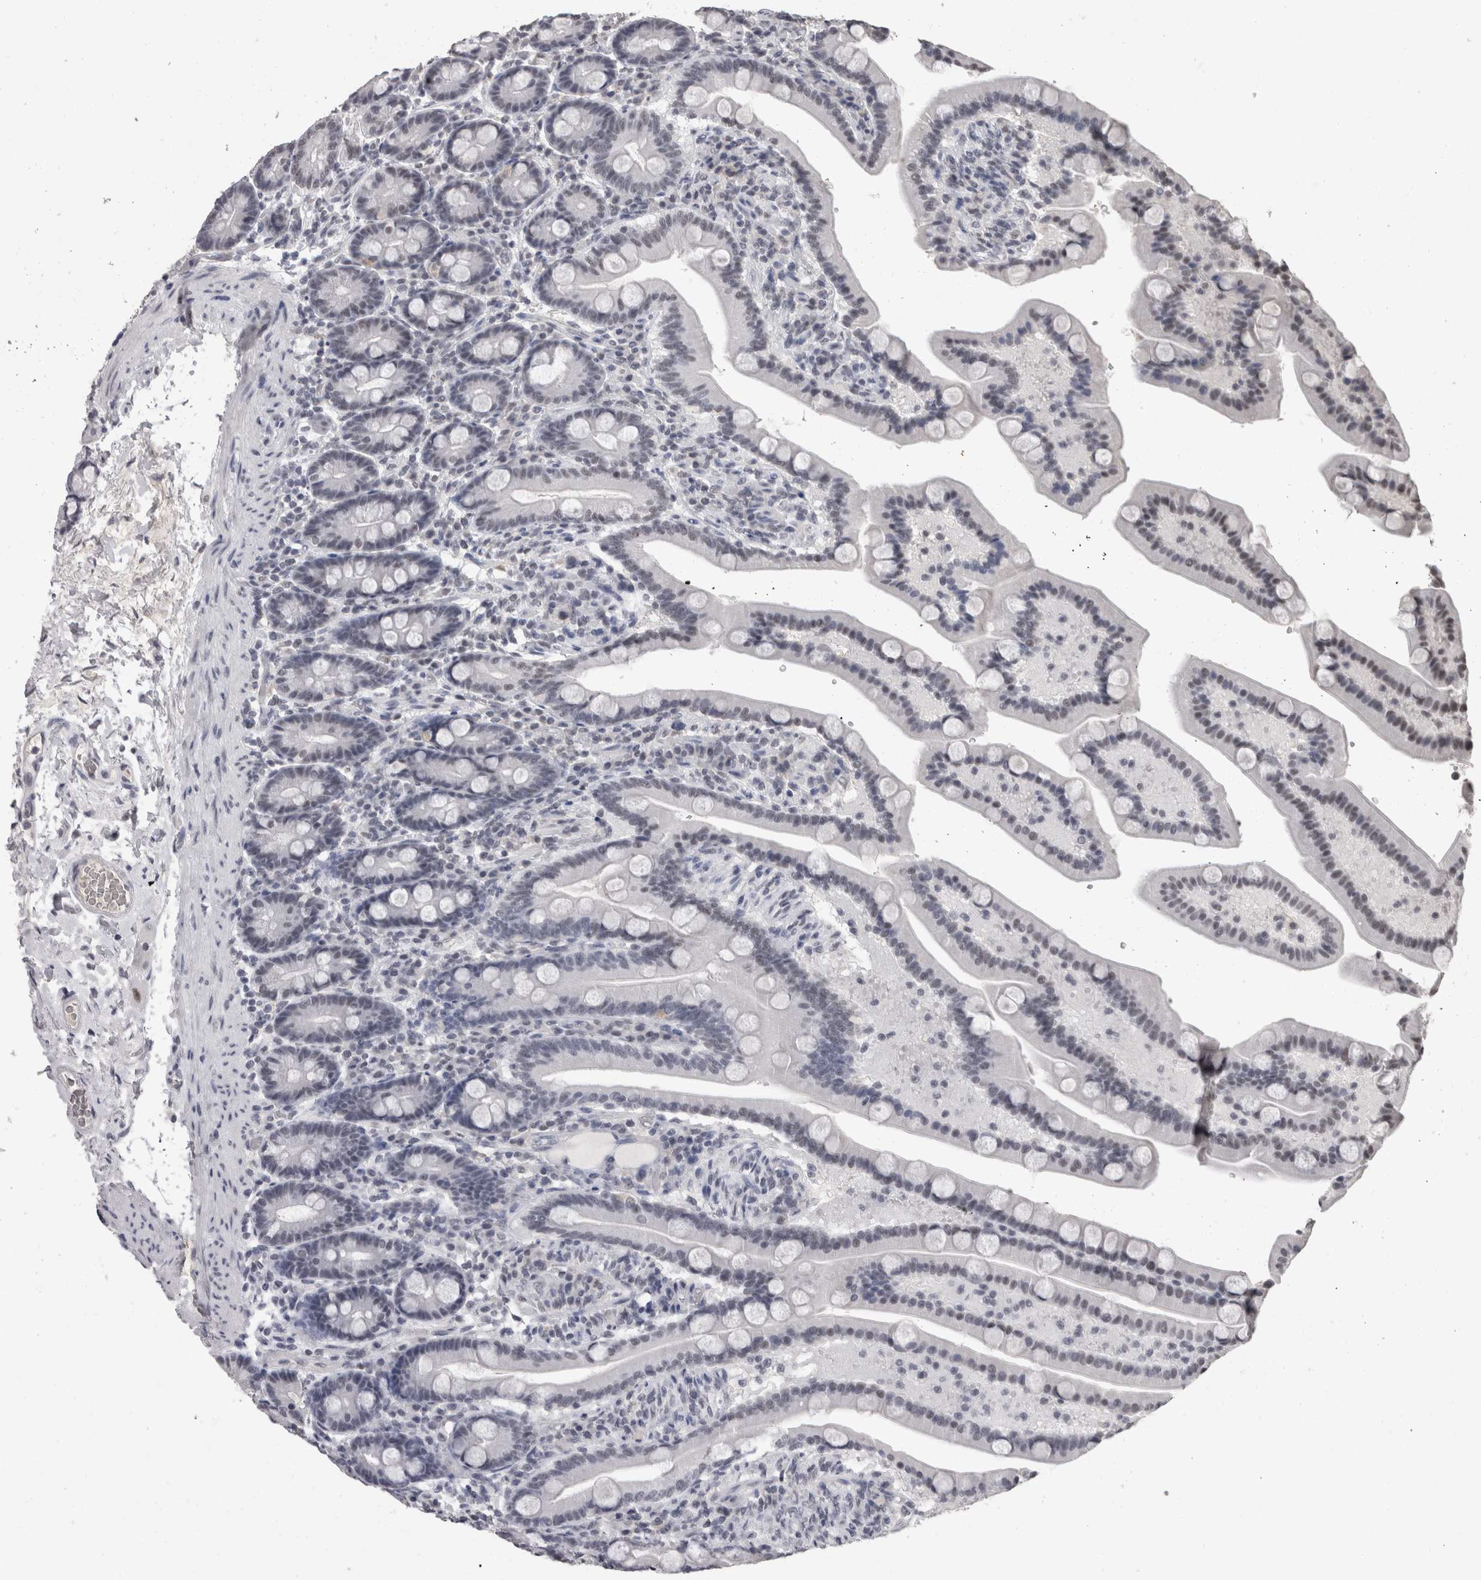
{"staining": {"intensity": "weak", "quantity": "<25%", "location": "nuclear"}, "tissue": "duodenum", "cell_type": "Glandular cells", "image_type": "normal", "snomed": [{"axis": "morphology", "description": "Normal tissue, NOS"}, {"axis": "topography", "description": "Duodenum"}], "caption": "Immunohistochemistry image of normal human duodenum stained for a protein (brown), which reveals no positivity in glandular cells.", "gene": "DDX17", "patient": {"sex": "male", "age": 54}}